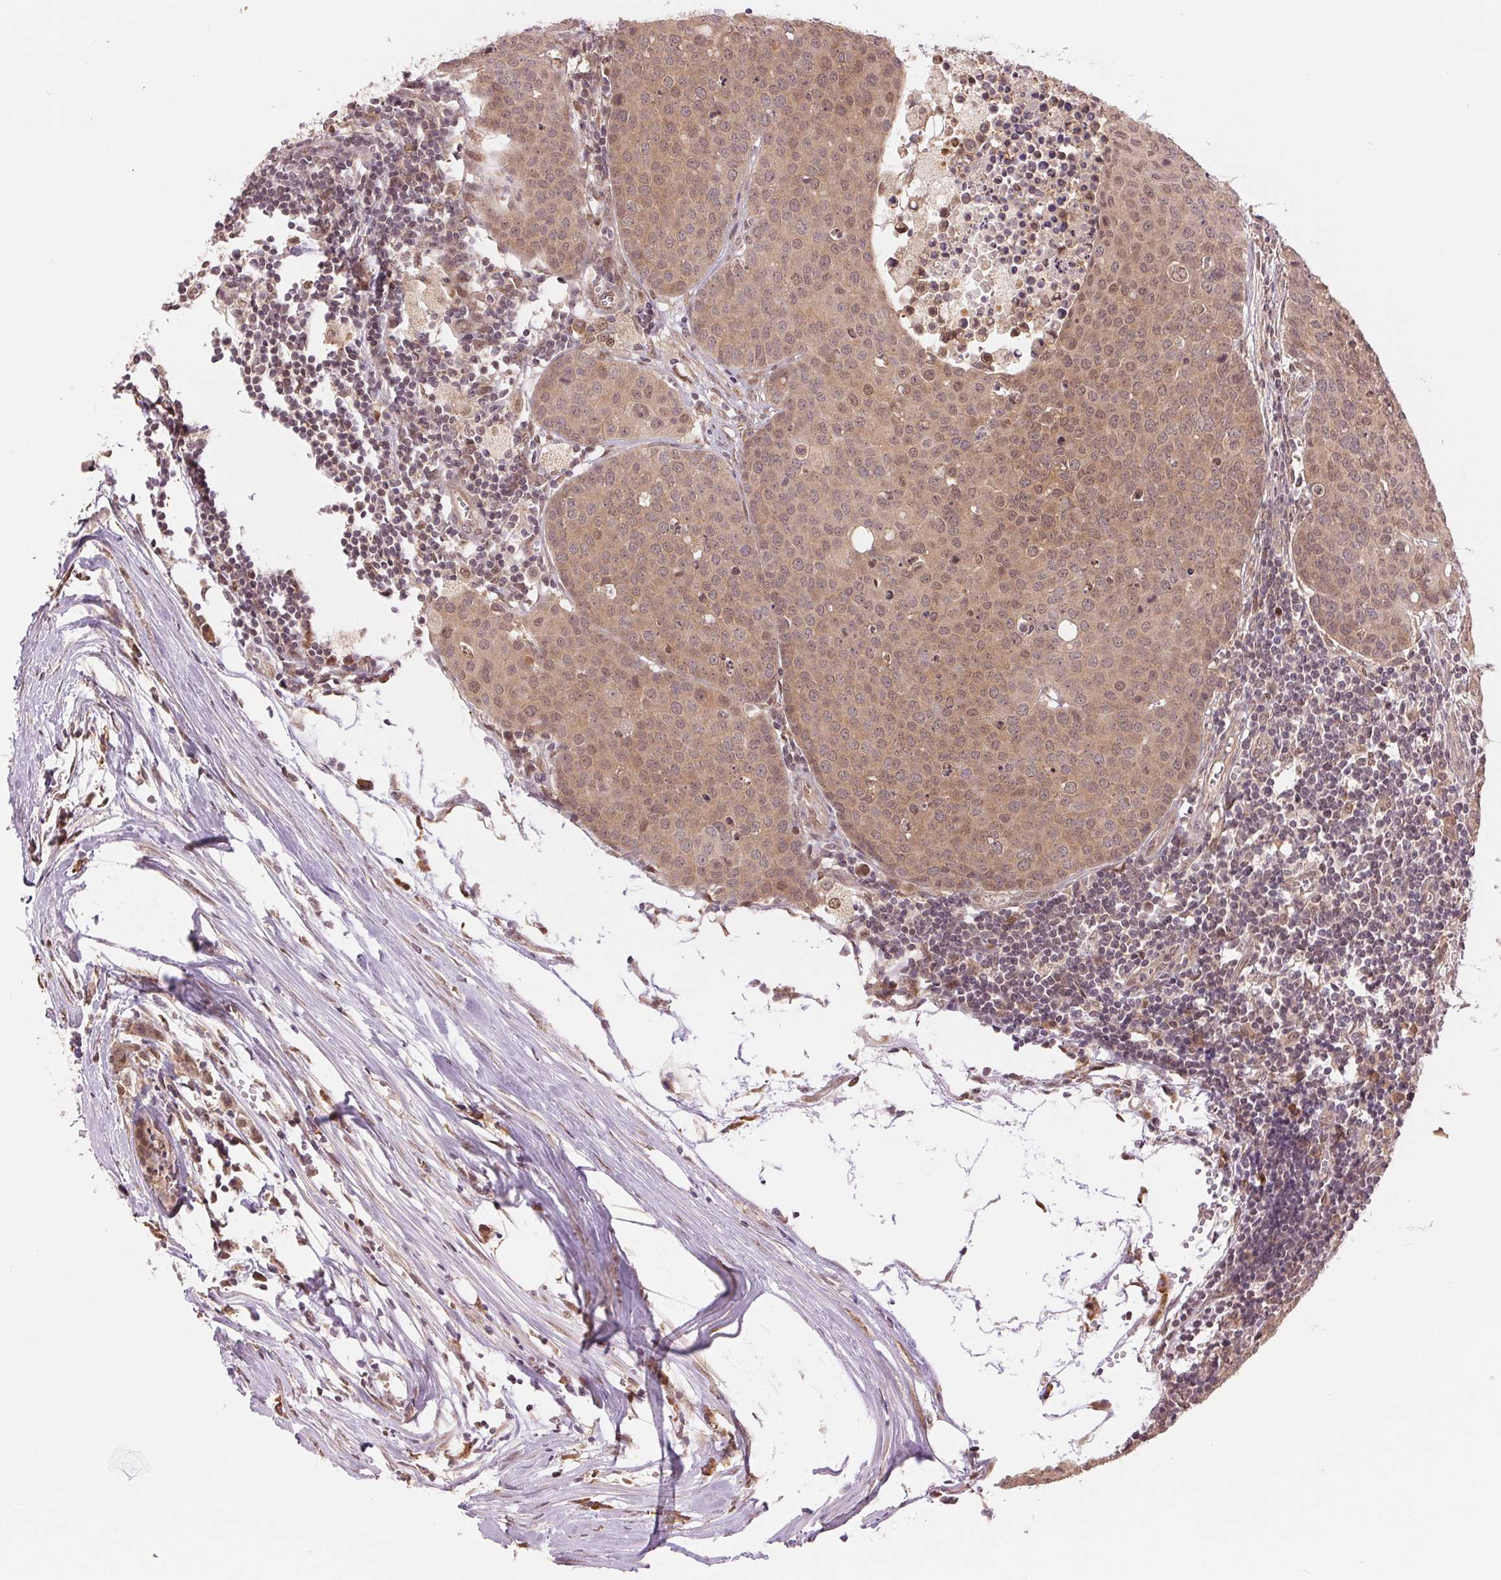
{"staining": {"intensity": "moderate", "quantity": ">75%", "location": "cytoplasmic/membranous,nuclear"}, "tissue": "carcinoid", "cell_type": "Tumor cells", "image_type": "cancer", "snomed": [{"axis": "morphology", "description": "Carcinoid, malignant, NOS"}, {"axis": "topography", "description": "Colon"}], "caption": "A micrograph of human carcinoid stained for a protein exhibits moderate cytoplasmic/membranous and nuclear brown staining in tumor cells.", "gene": "ERI3", "patient": {"sex": "male", "age": 81}}